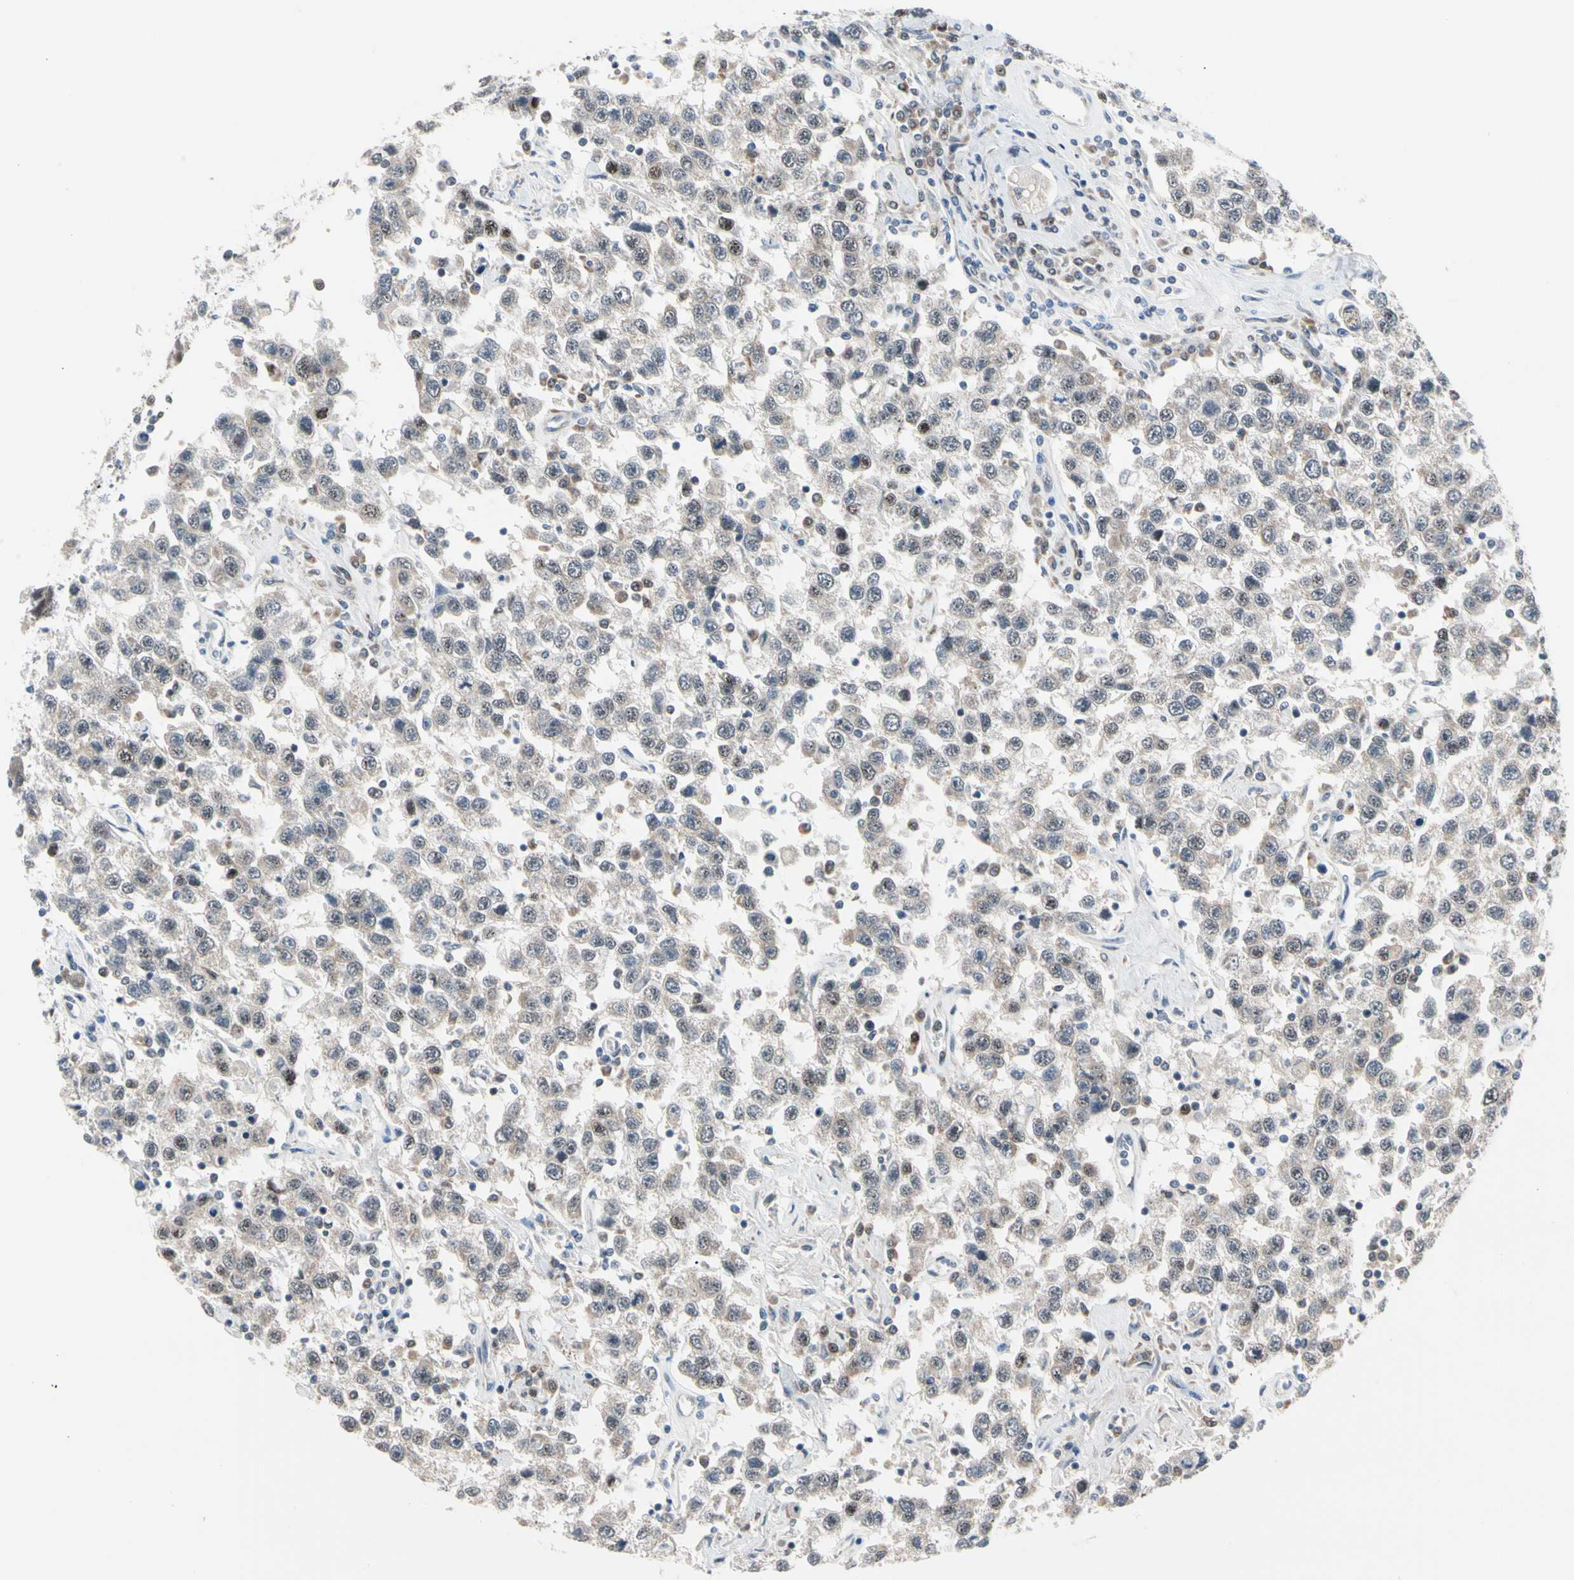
{"staining": {"intensity": "weak", "quantity": ">75%", "location": "cytoplasmic/membranous,nuclear"}, "tissue": "testis cancer", "cell_type": "Tumor cells", "image_type": "cancer", "snomed": [{"axis": "morphology", "description": "Seminoma, NOS"}, {"axis": "topography", "description": "Testis"}], "caption": "Weak cytoplasmic/membranous and nuclear positivity for a protein is seen in about >75% of tumor cells of testis cancer using immunohistochemistry.", "gene": "MARK1", "patient": {"sex": "male", "age": 41}}